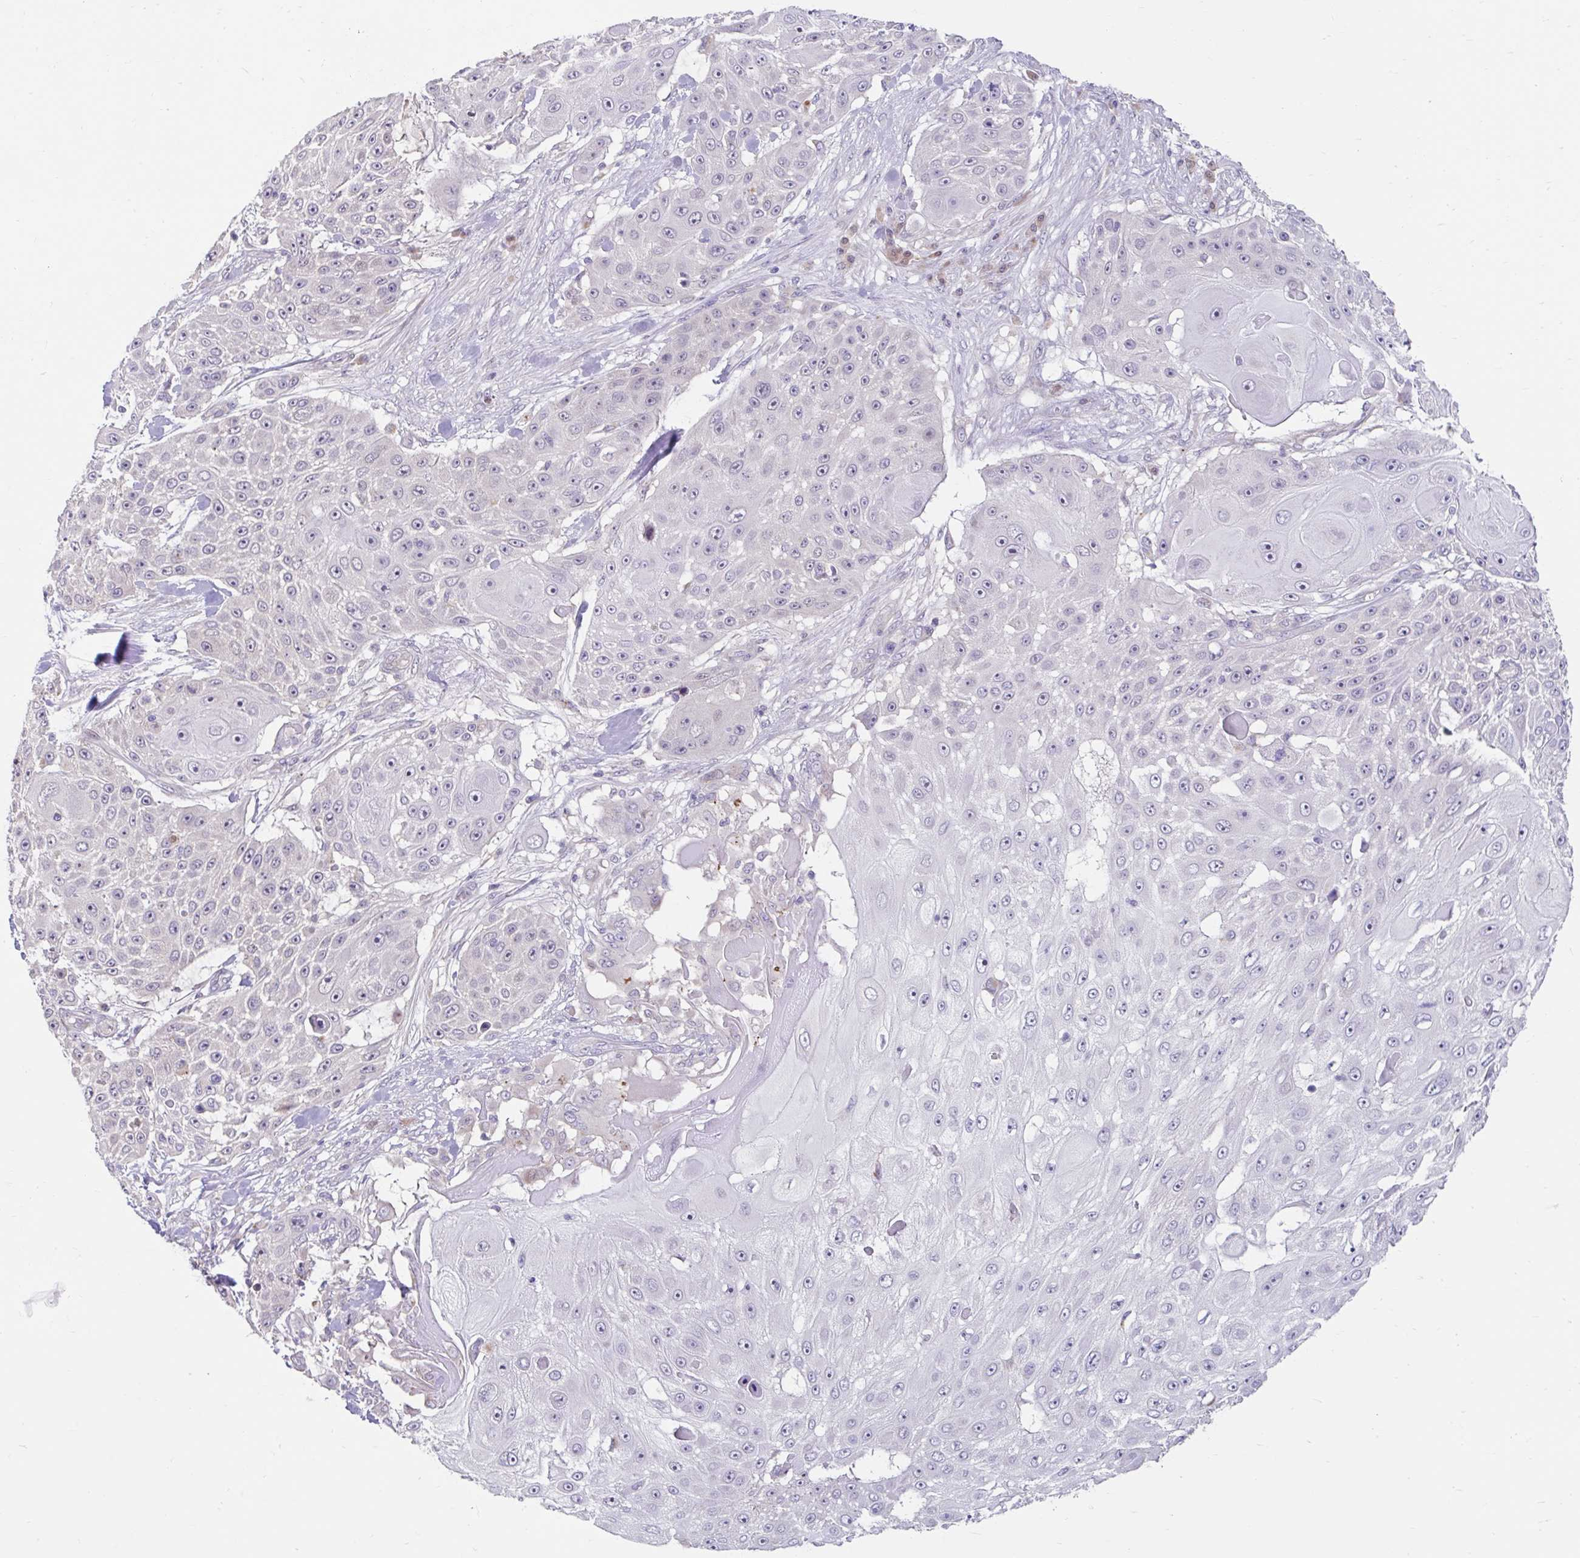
{"staining": {"intensity": "weak", "quantity": "<25%", "location": "cytoplasmic/membranous"}, "tissue": "skin cancer", "cell_type": "Tumor cells", "image_type": "cancer", "snomed": [{"axis": "morphology", "description": "Squamous cell carcinoma, NOS"}, {"axis": "topography", "description": "Skin"}], "caption": "DAB (3,3'-diaminobenzidine) immunohistochemical staining of squamous cell carcinoma (skin) exhibits no significant expression in tumor cells. (DAB (3,3'-diaminobenzidine) immunohistochemistry (IHC) visualized using brightfield microscopy, high magnification).", "gene": "NT5C1B", "patient": {"sex": "female", "age": 86}}